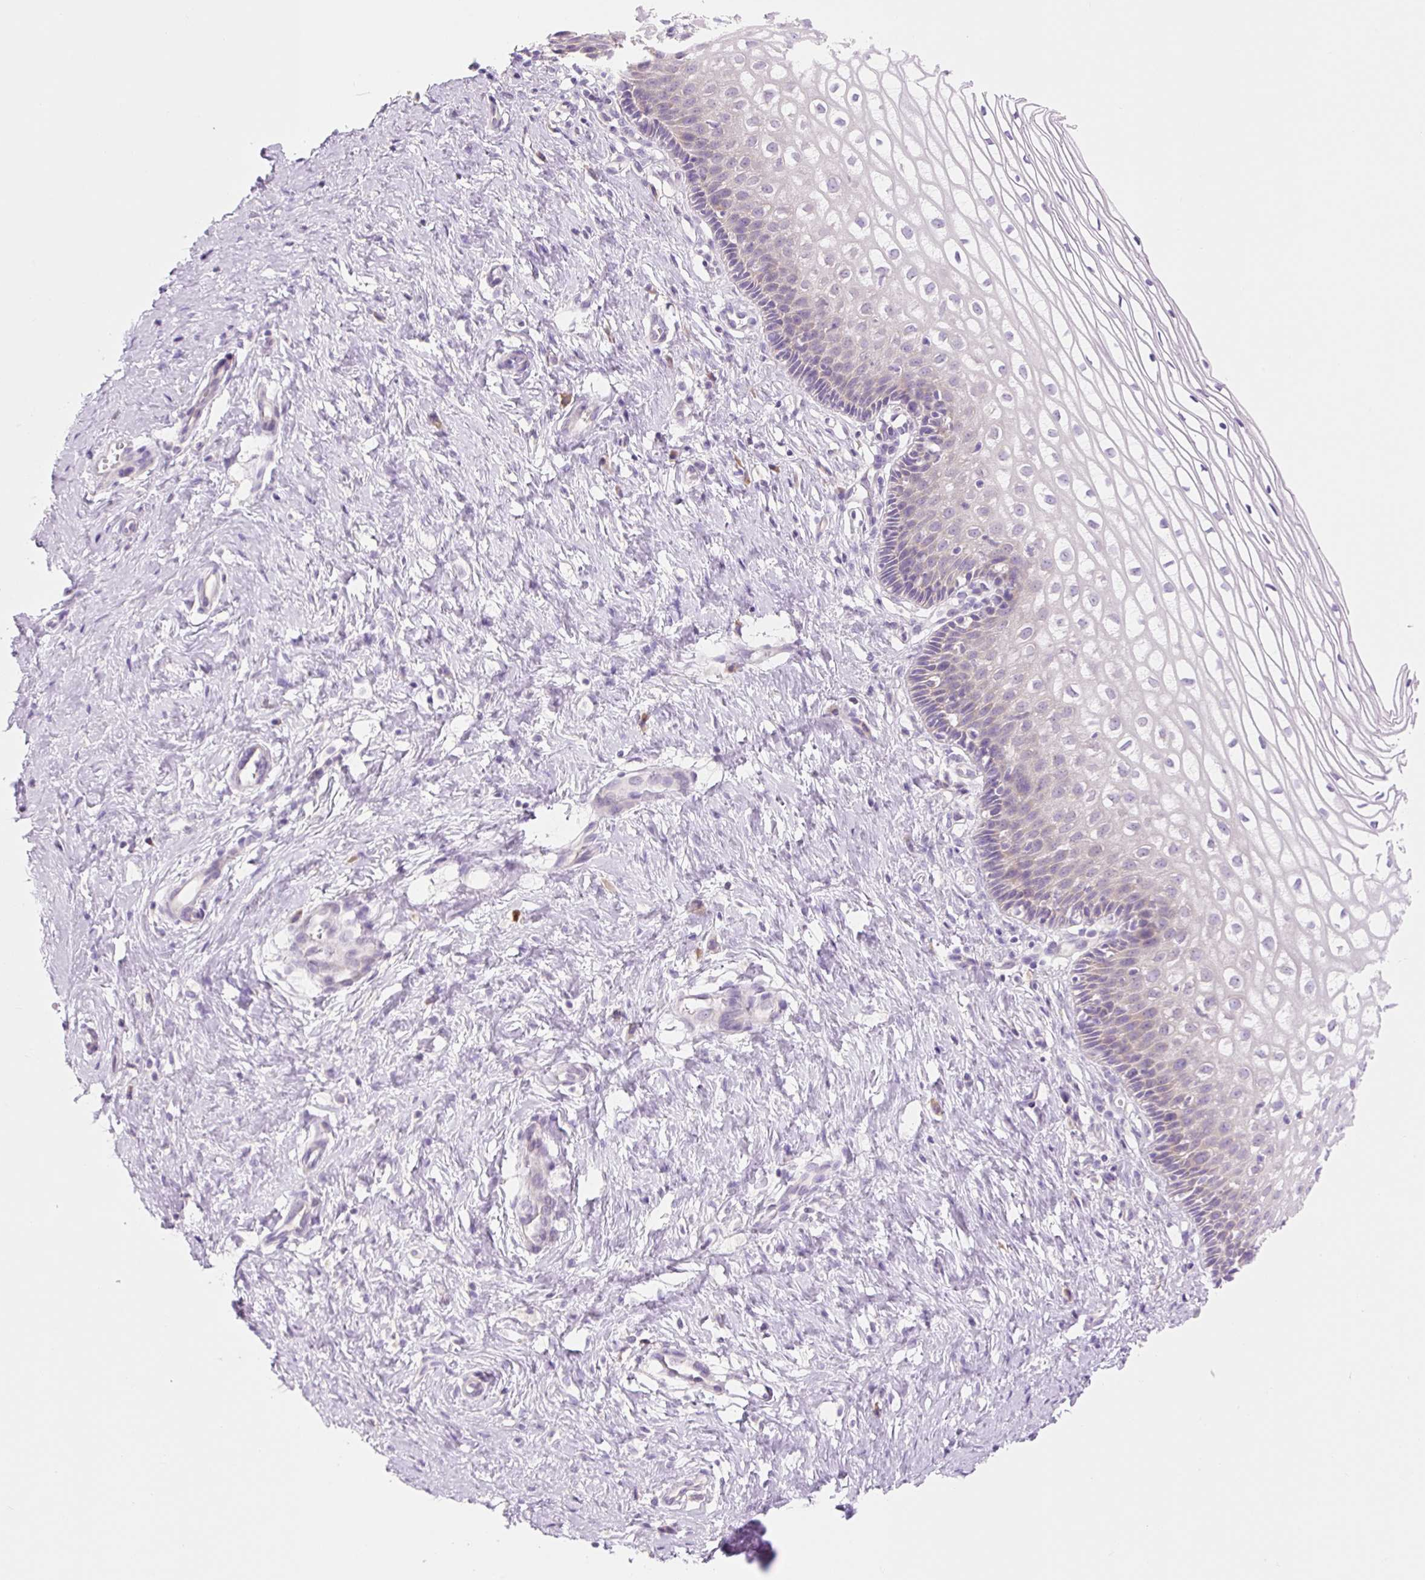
{"staining": {"intensity": "negative", "quantity": "none", "location": "none"}, "tissue": "cervix", "cell_type": "Glandular cells", "image_type": "normal", "snomed": [{"axis": "morphology", "description": "Normal tissue, NOS"}, {"axis": "topography", "description": "Cervix"}], "caption": "Immunohistochemistry (IHC) micrograph of normal cervix stained for a protein (brown), which exhibits no positivity in glandular cells.", "gene": "CELF6", "patient": {"sex": "female", "age": 36}}